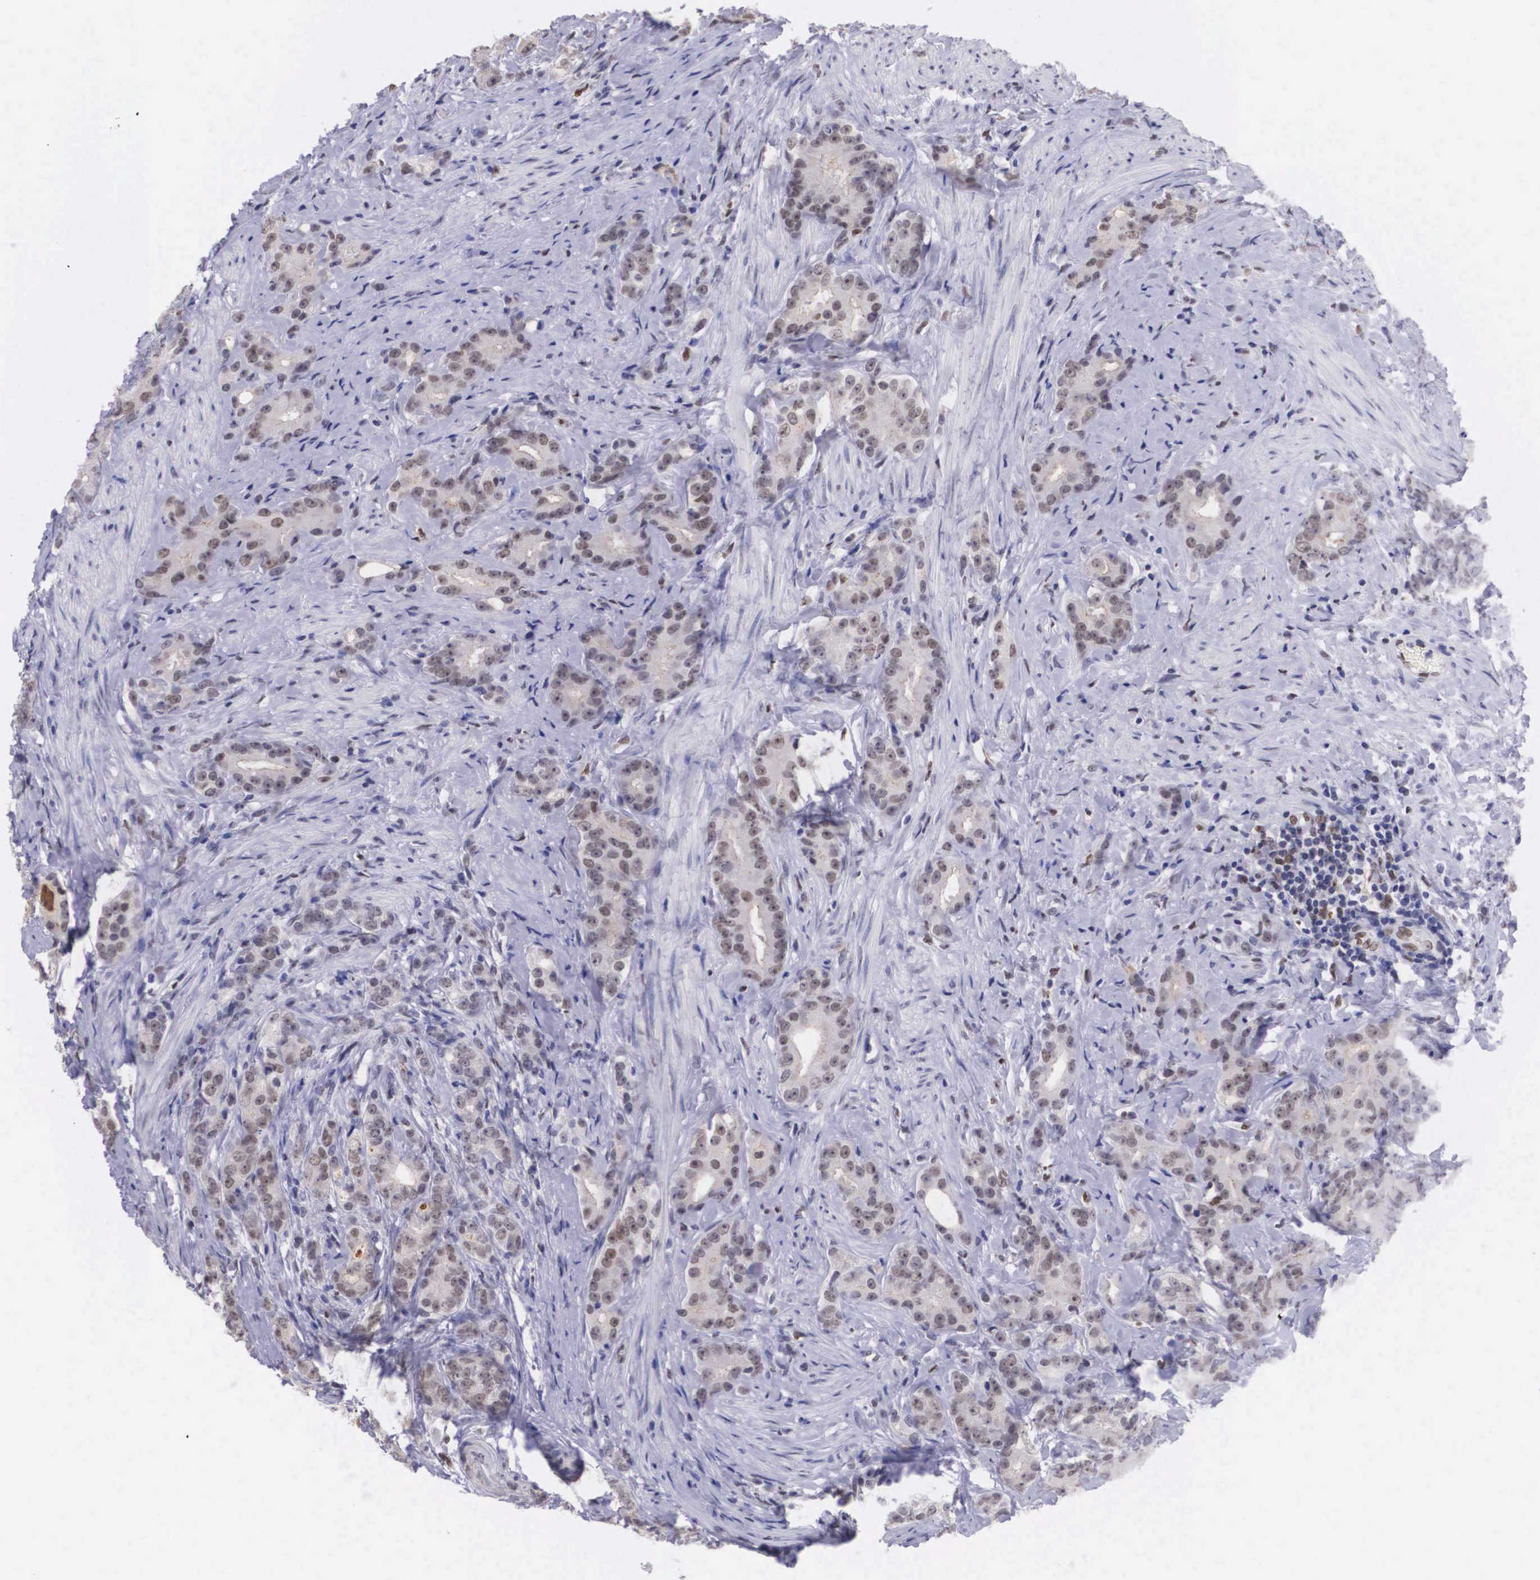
{"staining": {"intensity": "weak", "quantity": ">75%", "location": "nuclear"}, "tissue": "prostate cancer", "cell_type": "Tumor cells", "image_type": "cancer", "snomed": [{"axis": "morphology", "description": "Adenocarcinoma, Medium grade"}, {"axis": "topography", "description": "Prostate"}], "caption": "Human prostate cancer stained with a protein marker displays weak staining in tumor cells.", "gene": "ETV6", "patient": {"sex": "male", "age": 59}}